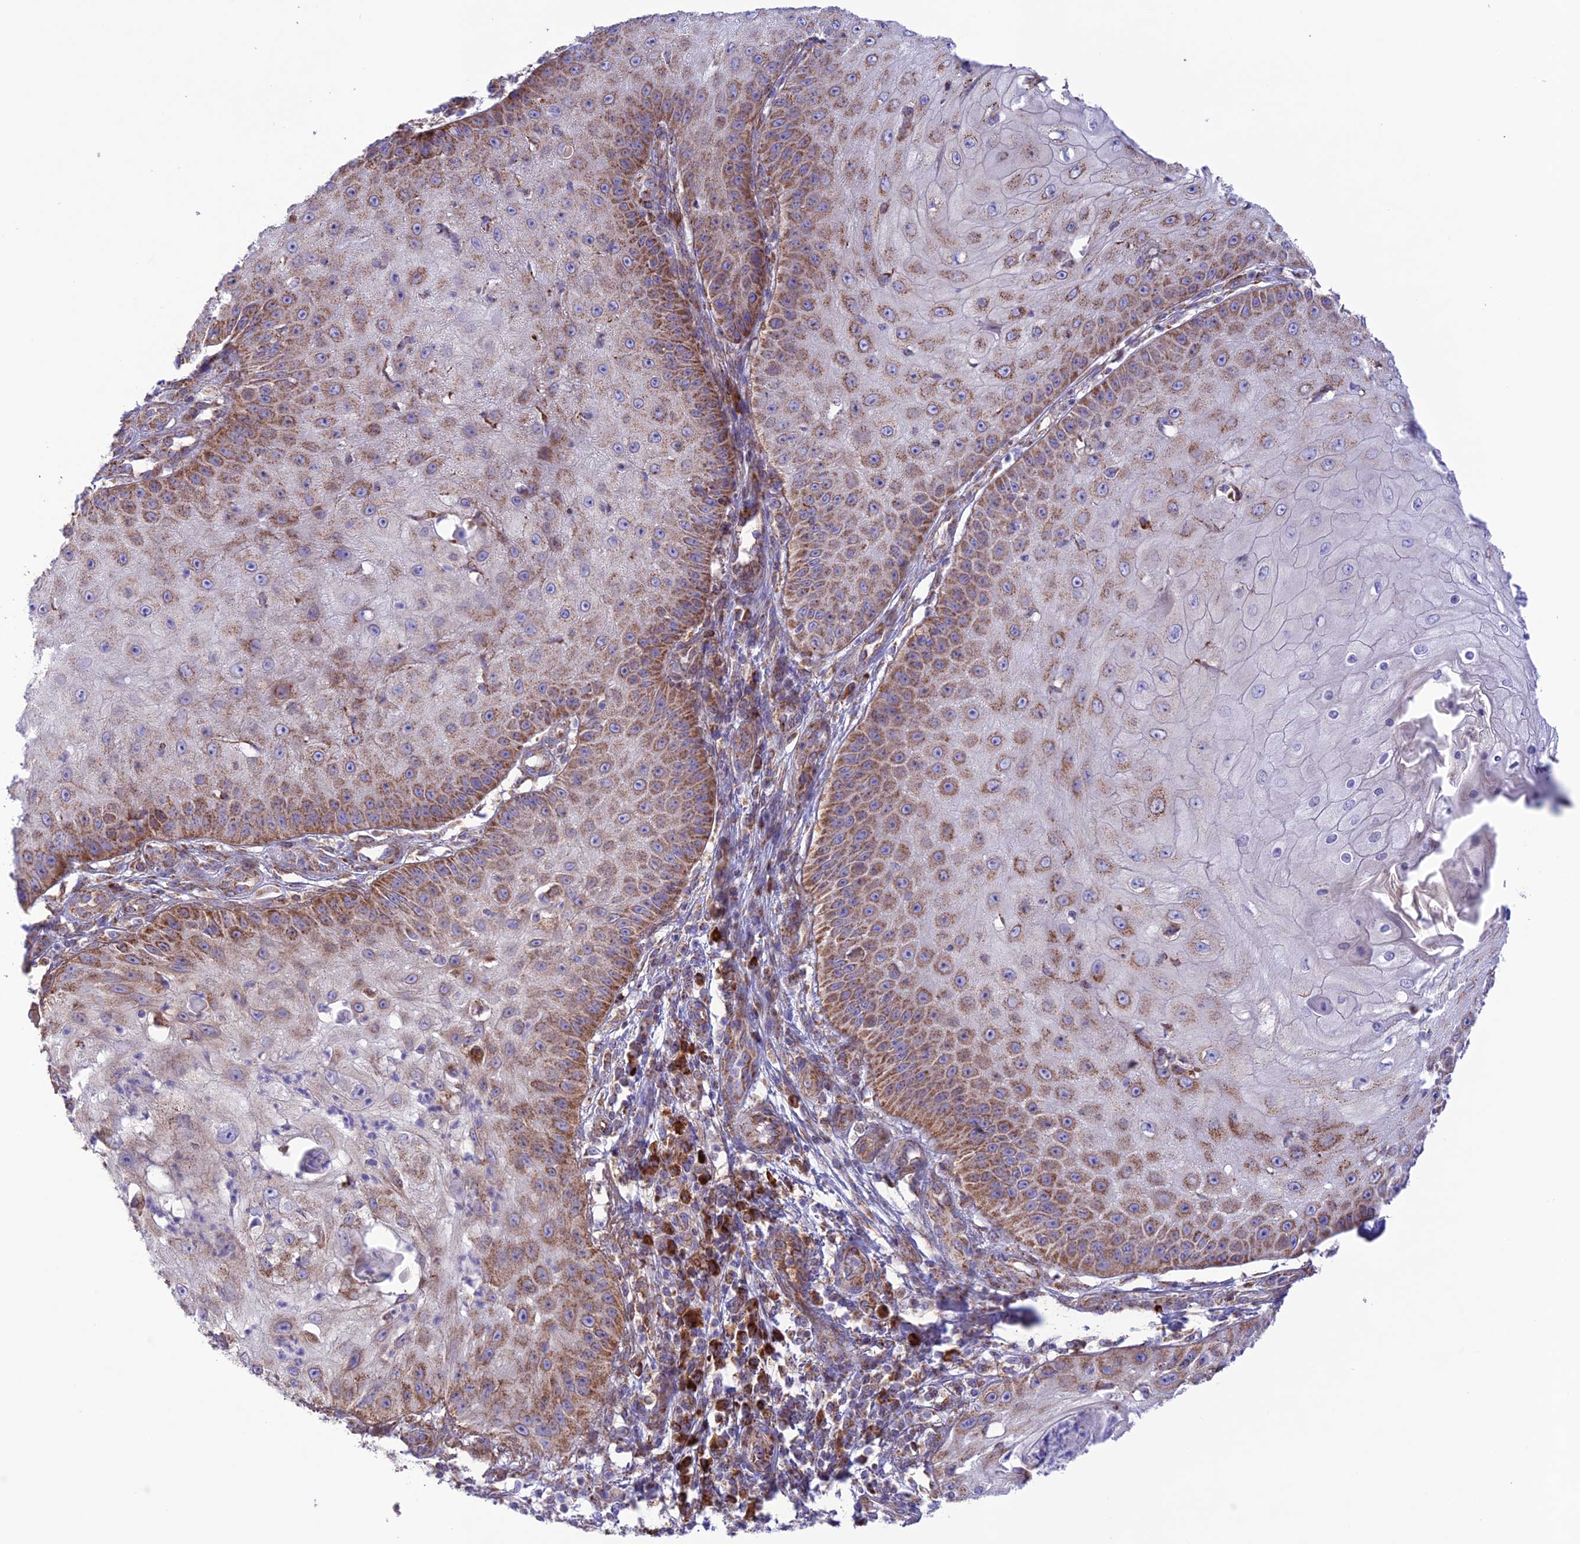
{"staining": {"intensity": "moderate", "quantity": ">75%", "location": "cytoplasmic/membranous"}, "tissue": "skin cancer", "cell_type": "Tumor cells", "image_type": "cancer", "snomed": [{"axis": "morphology", "description": "Squamous cell carcinoma, NOS"}, {"axis": "topography", "description": "Skin"}], "caption": "Squamous cell carcinoma (skin) stained with a protein marker shows moderate staining in tumor cells.", "gene": "UAP1L1", "patient": {"sex": "male", "age": 70}}